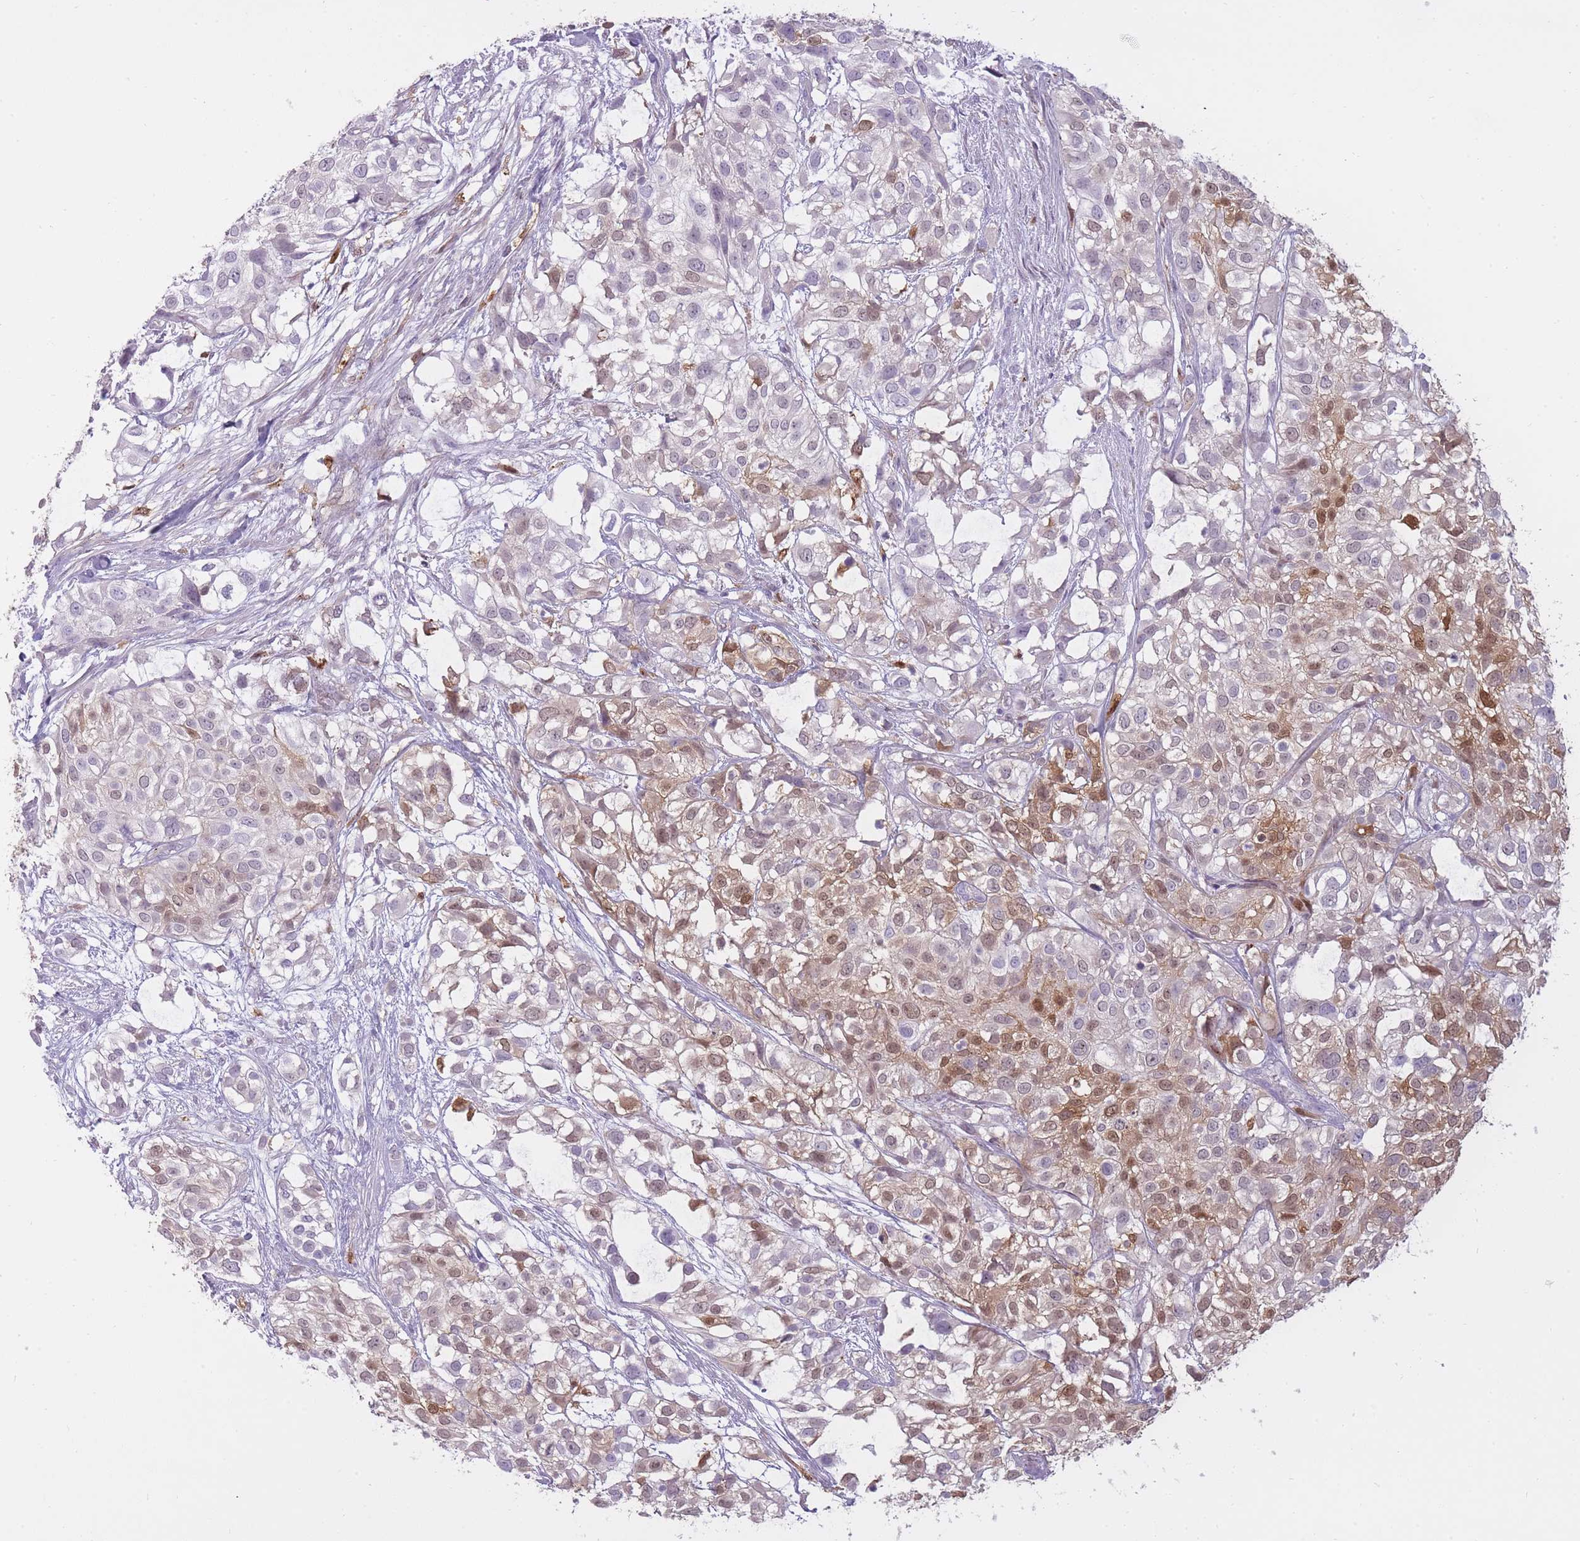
{"staining": {"intensity": "weak", "quantity": "25%-75%", "location": "cytoplasmic/membranous,nuclear"}, "tissue": "urothelial cancer", "cell_type": "Tumor cells", "image_type": "cancer", "snomed": [{"axis": "morphology", "description": "Urothelial carcinoma, High grade"}, {"axis": "topography", "description": "Urinary bladder"}], "caption": "Protein expression analysis of human urothelial carcinoma (high-grade) reveals weak cytoplasmic/membranous and nuclear staining in about 25%-75% of tumor cells.", "gene": "LGALS9", "patient": {"sex": "male", "age": 56}}